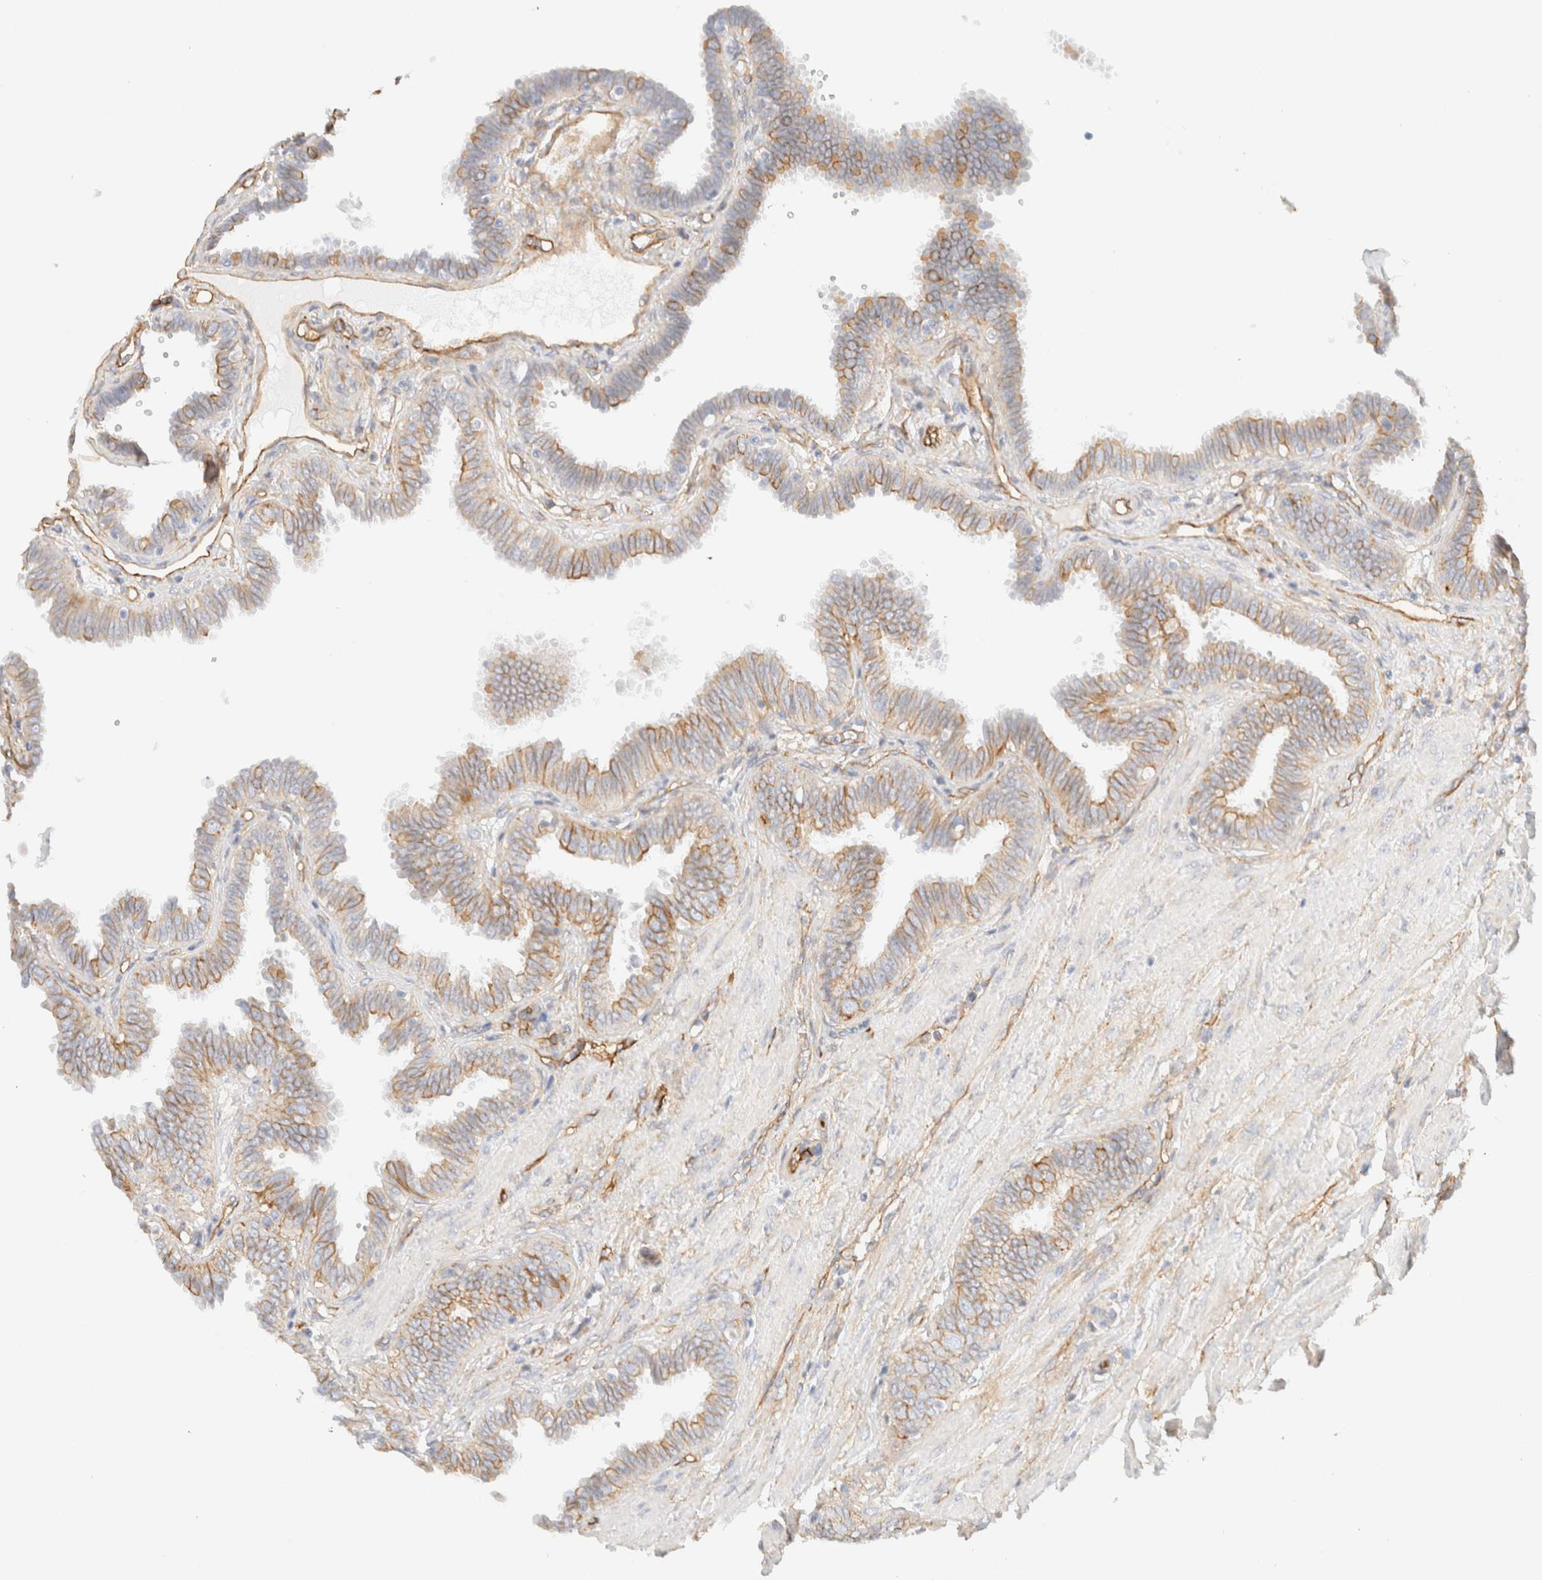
{"staining": {"intensity": "moderate", "quantity": ">75%", "location": "cytoplasmic/membranous"}, "tissue": "fallopian tube", "cell_type": "Glandular cells", "image_type": "normal", "snomed": [{"axis": "morphology", "description": "Normal tissue, NOS"}, {"axis": "topography", "description": "Fallopian tube"}], "caption": "The histopathology image demonstrates staining of unremarkable fallopian tube, revealing moderate cytoplasmic/membranous protein expression (brown color) within glandular cells. The protein of interest is shown in brown color, while the nuclei are stained blue.", "gene": "CYB5R4", "patient": {"sex": "female", "age": 32}}